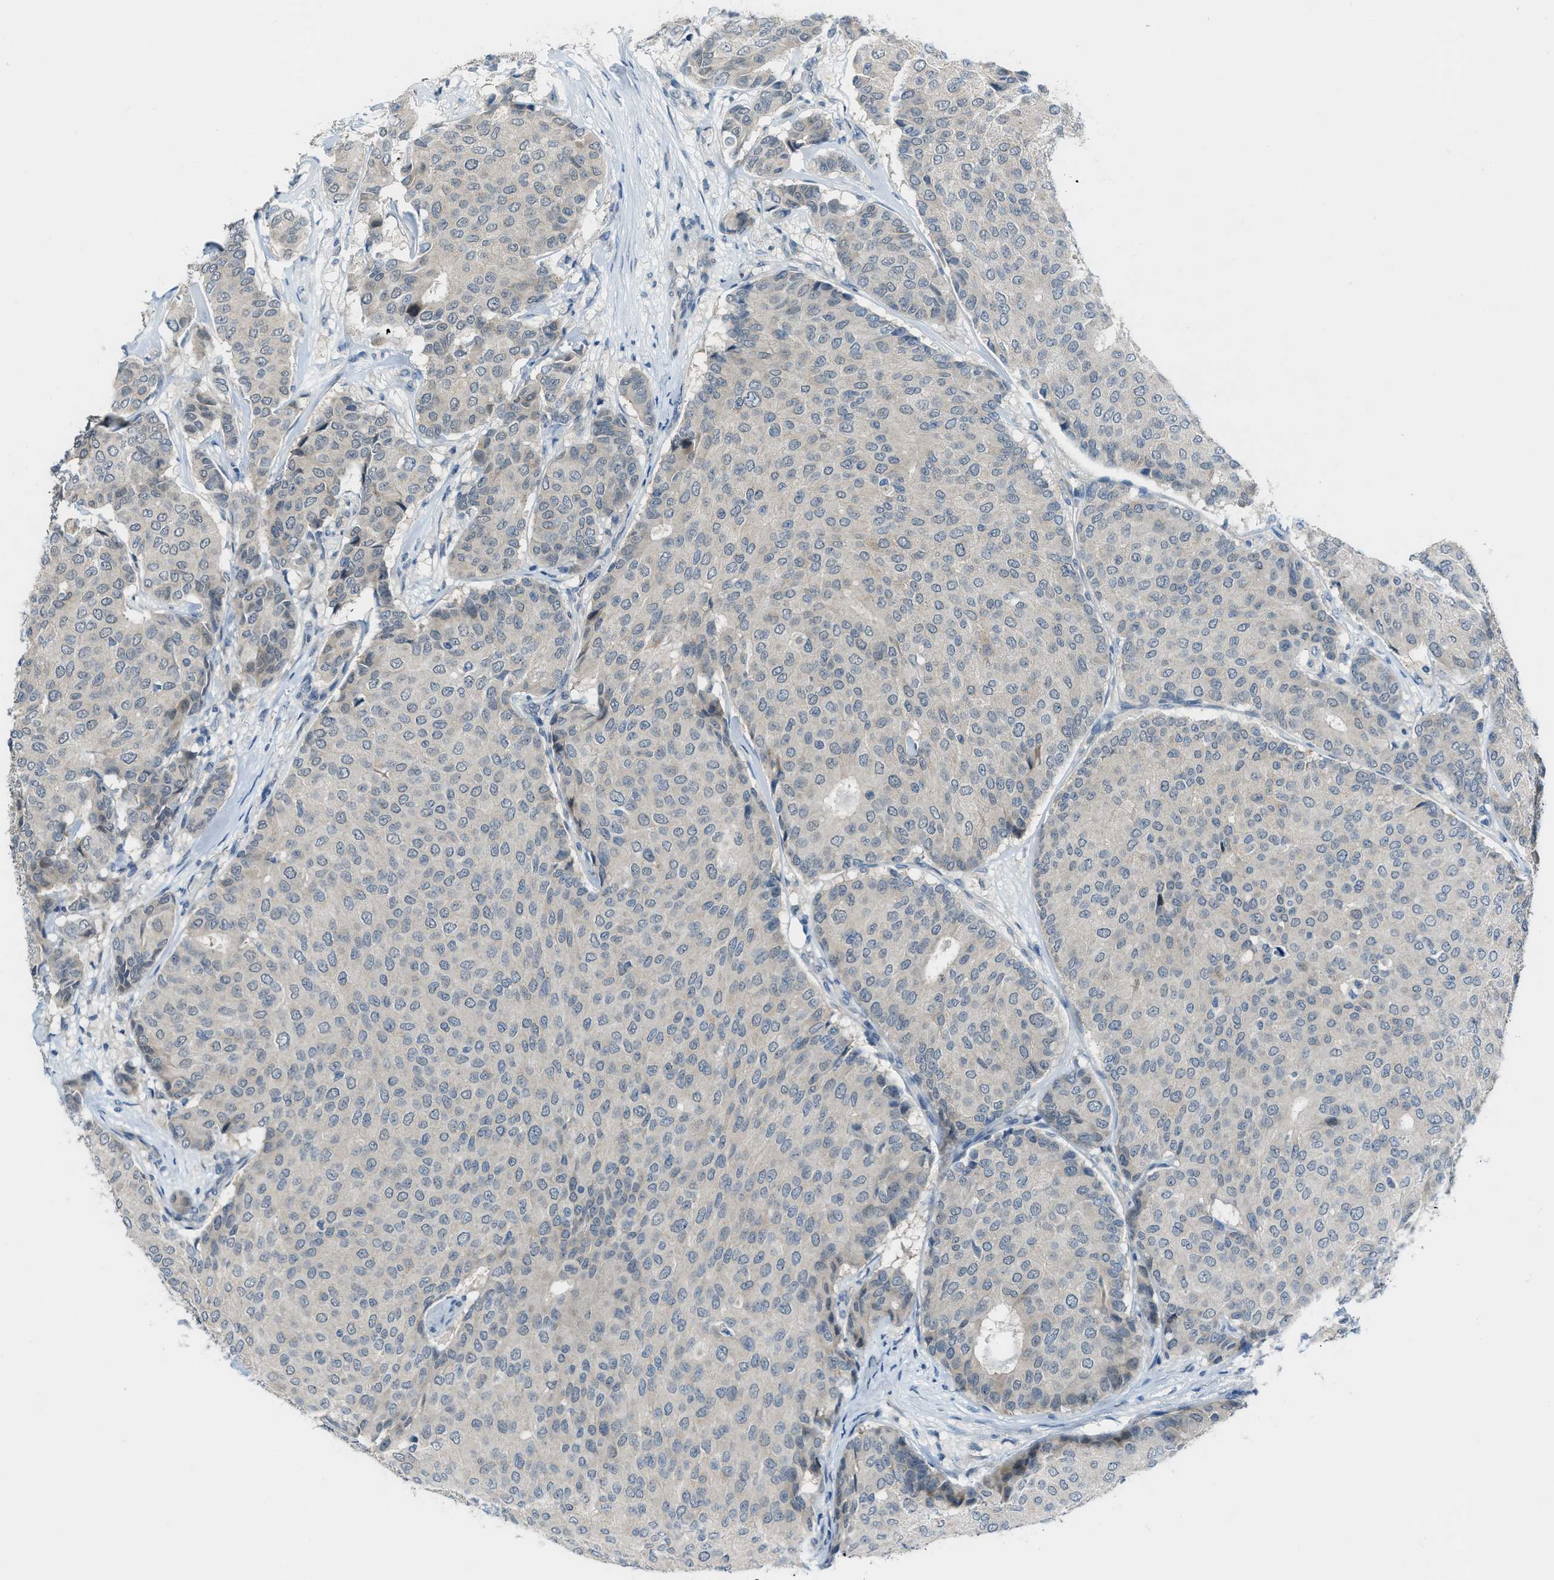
{"staining": {"intensity": "weak", "quantity": "<25%", "location": "cytoplasmic/membranous"}, "tissue": "breast cancer", "cell_type": "Tumor cells", "image_type": "cancer", "snomed": [{"axis": "morphology", "description": "Duct carcinoma"}, {"axis": "topography", "description": "Breast"}], "caption": "A micrograph of human breast cancer (infiltrating ductal carcinoma) is negative for staining in tumor cells.", "gene": "CDON", "patient": {"sex": "female", "age": 75}}